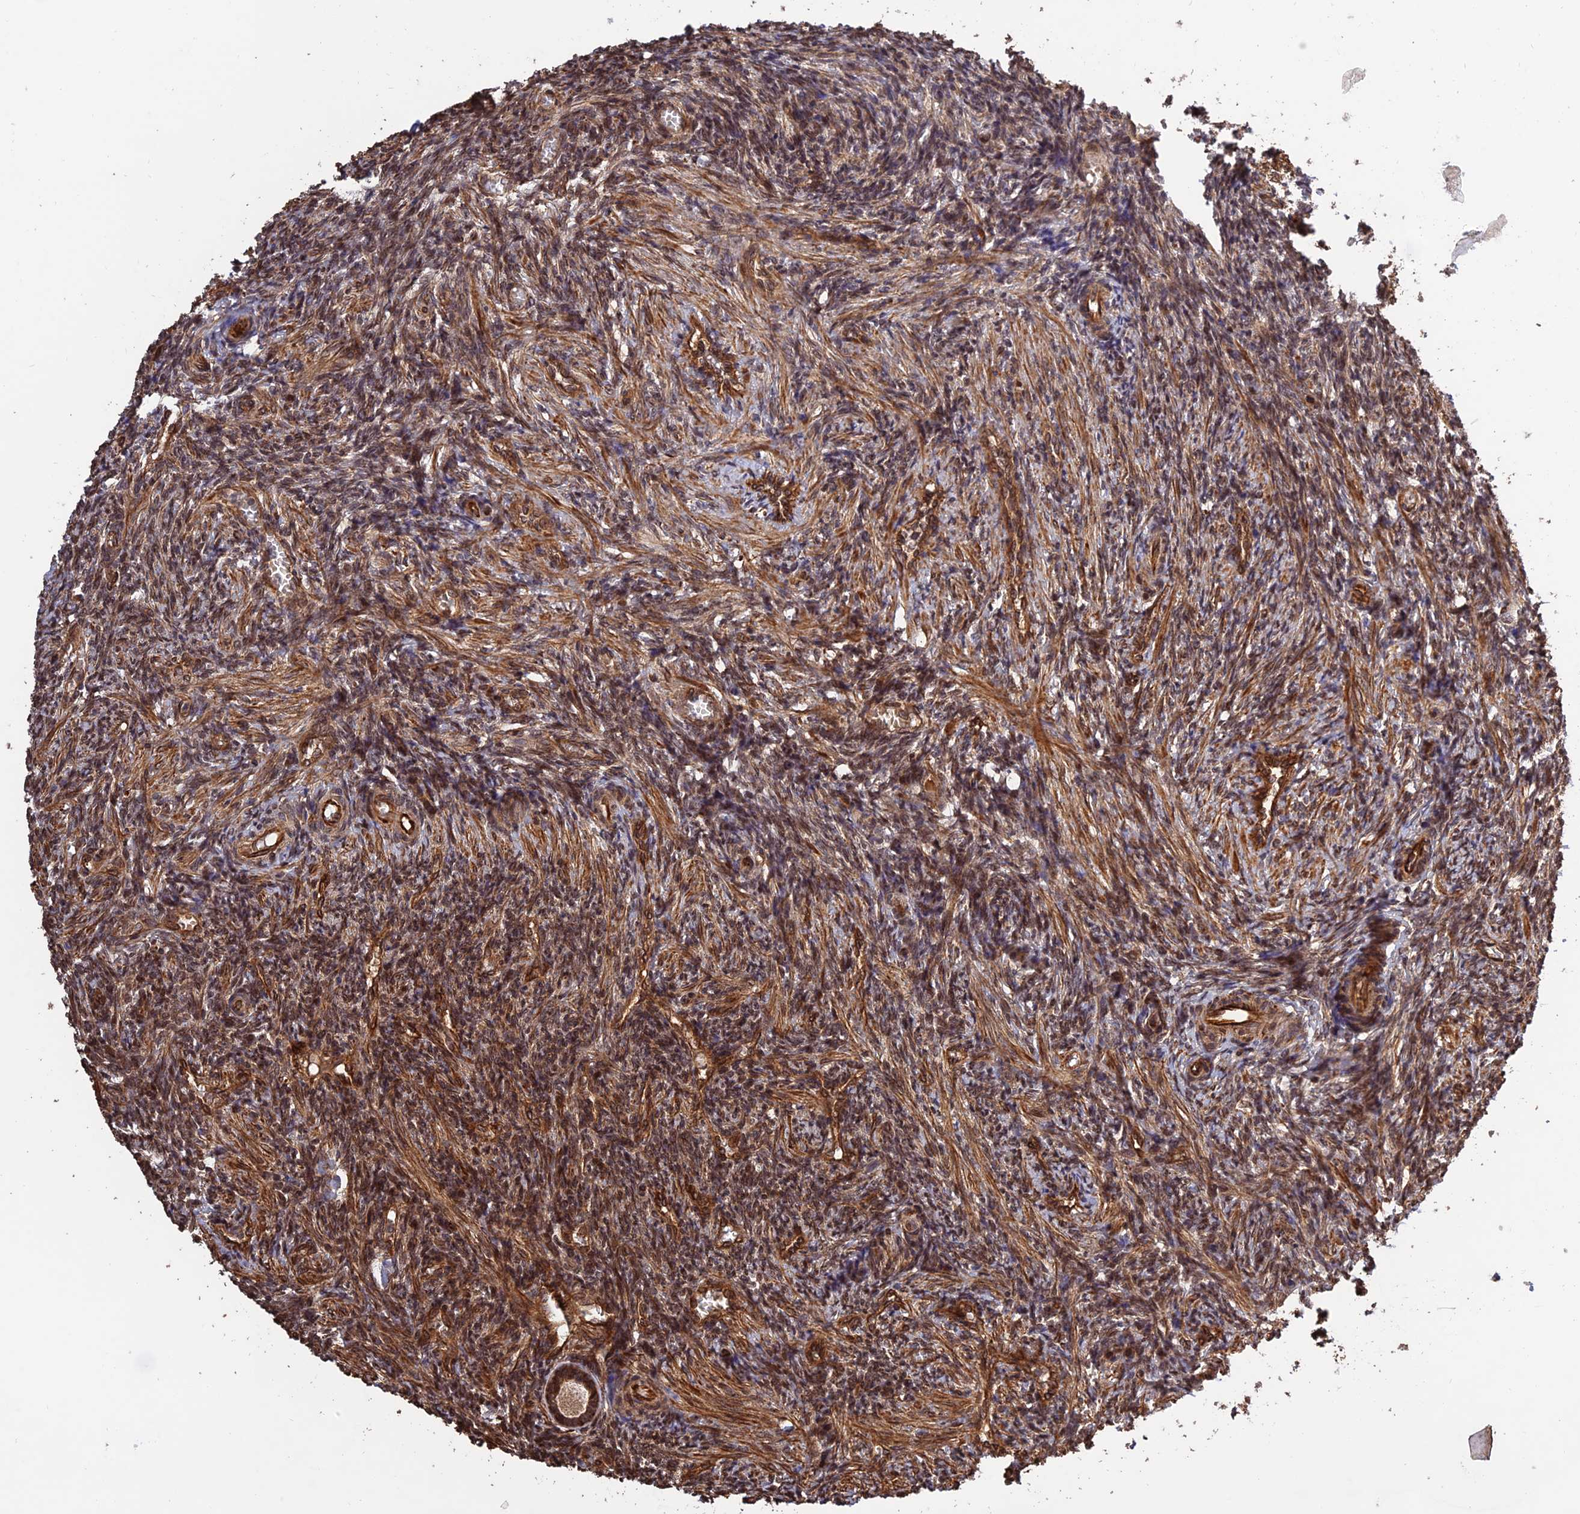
{"staining": {"intensity": "moderate", "quantity": "25%-75%", "location": "cytoplasmic/membranous"}, "tissue": "ovary", "cell_type": "Ovarian stroma cells", "image_type": "normal", "snomed": [{"axis": "morphology", "description": "Normal tissue, NOS"}, {"axis": "topography", "description": "Ovary"}], "caption": "Ovary stained with DAB immunohistochemistry reveals medium levels of moderate cytoplasmic/membranous expression in about 25%-75% of ovarian stroma cells. (DAB (3,3'-diaminobenzidine) IHC with brightfield microscopy, high magnification).", "gene": "CREBL2", "patient": {"sex": "female", "age": 27}}